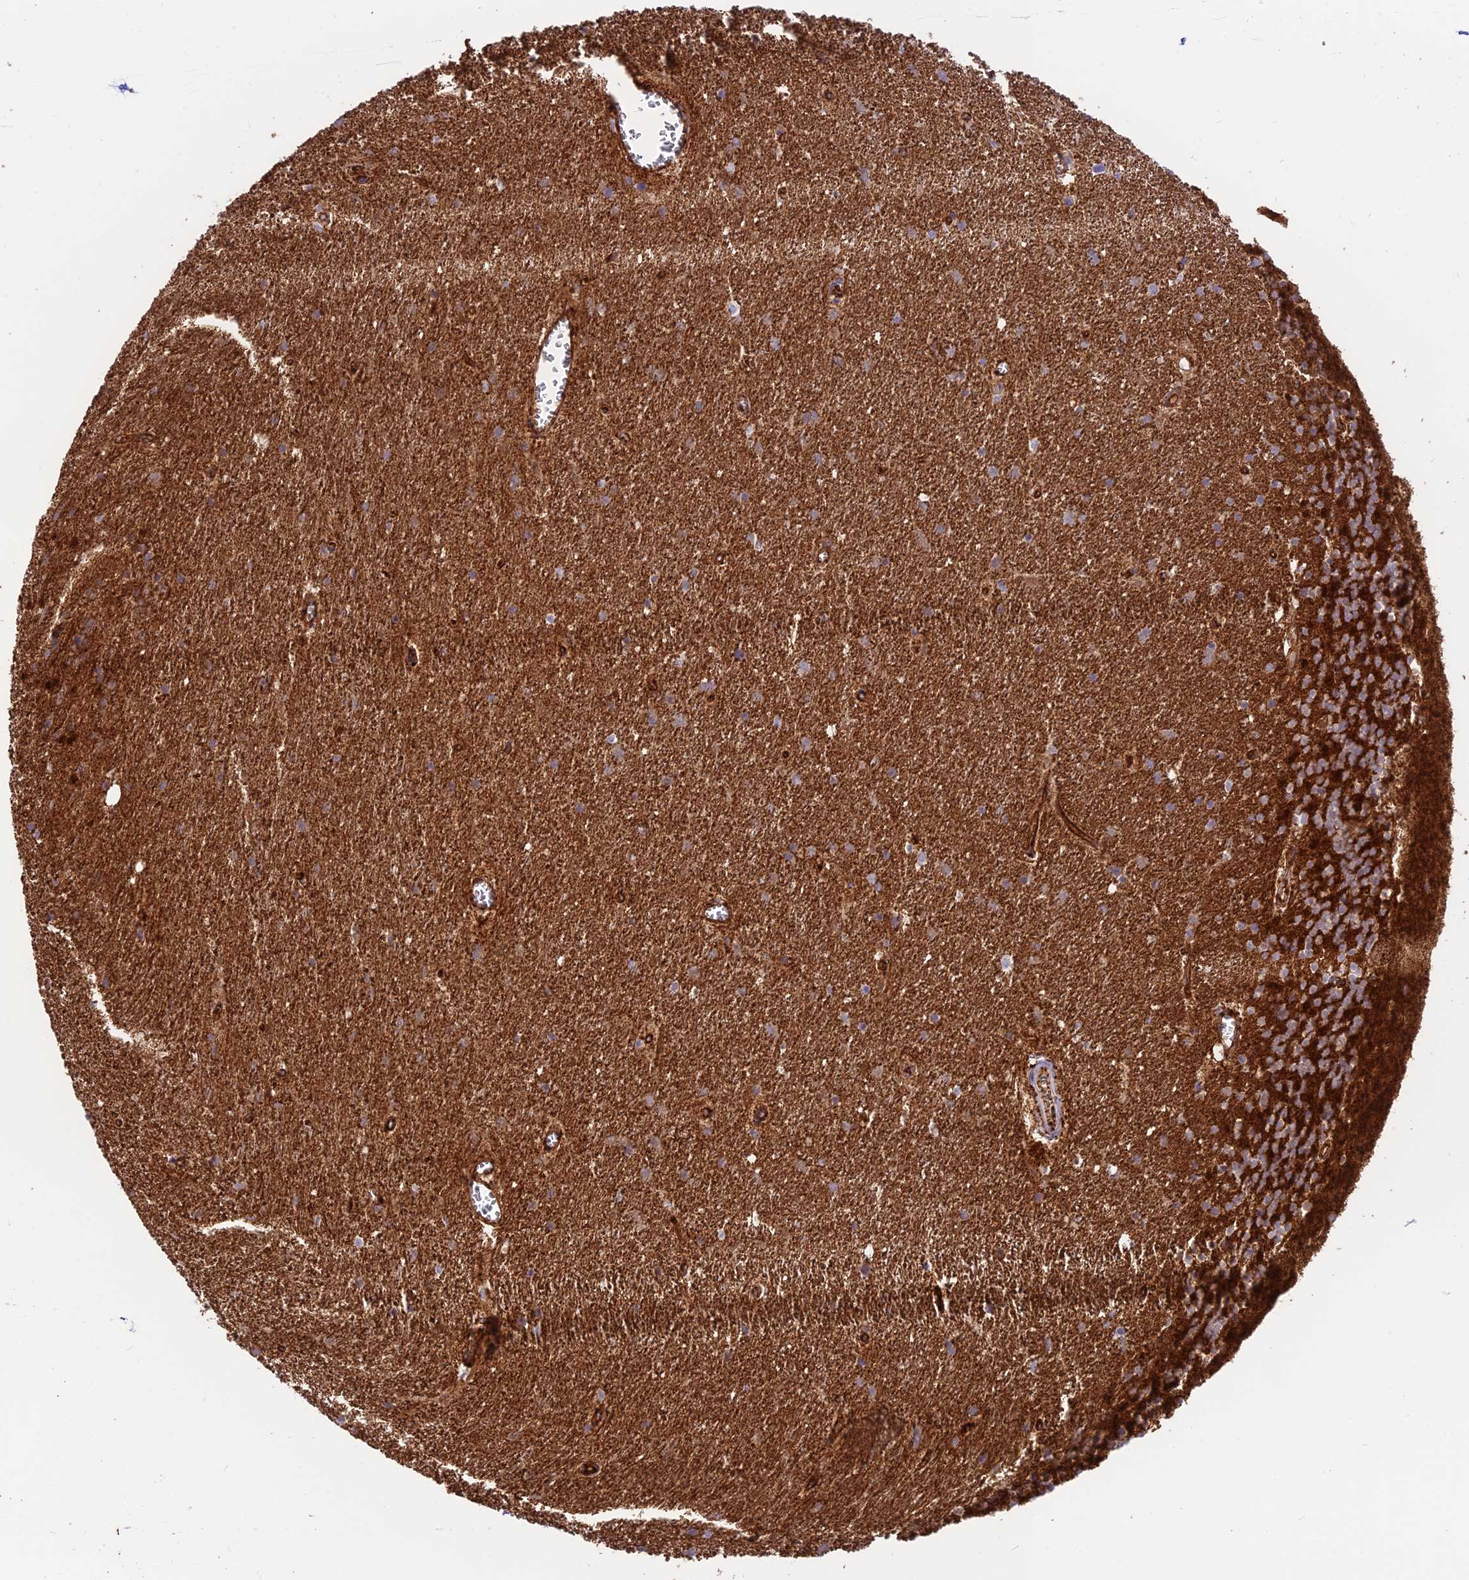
{"staining": {"intensity": "strong", "quantity": "25%-75%", "location": "cytoplasmic/membranous"}, "tissue": "cerebellum", "cell_type": "Cells in granular layer", "image_type": "normal", "snomed": [{"axis": "morphology", "description": "Normal tissue, NOS"}, {"axis": "topography", "description": "Cerebellum"}], "caption": "Protein staining of benign cerebellum shows strong cytoplasmic/membranous positivity in about 25%-75% of cells in granular layer.", "gene": "YPEL5", "patient": {"sex": "male", "age": 54}}